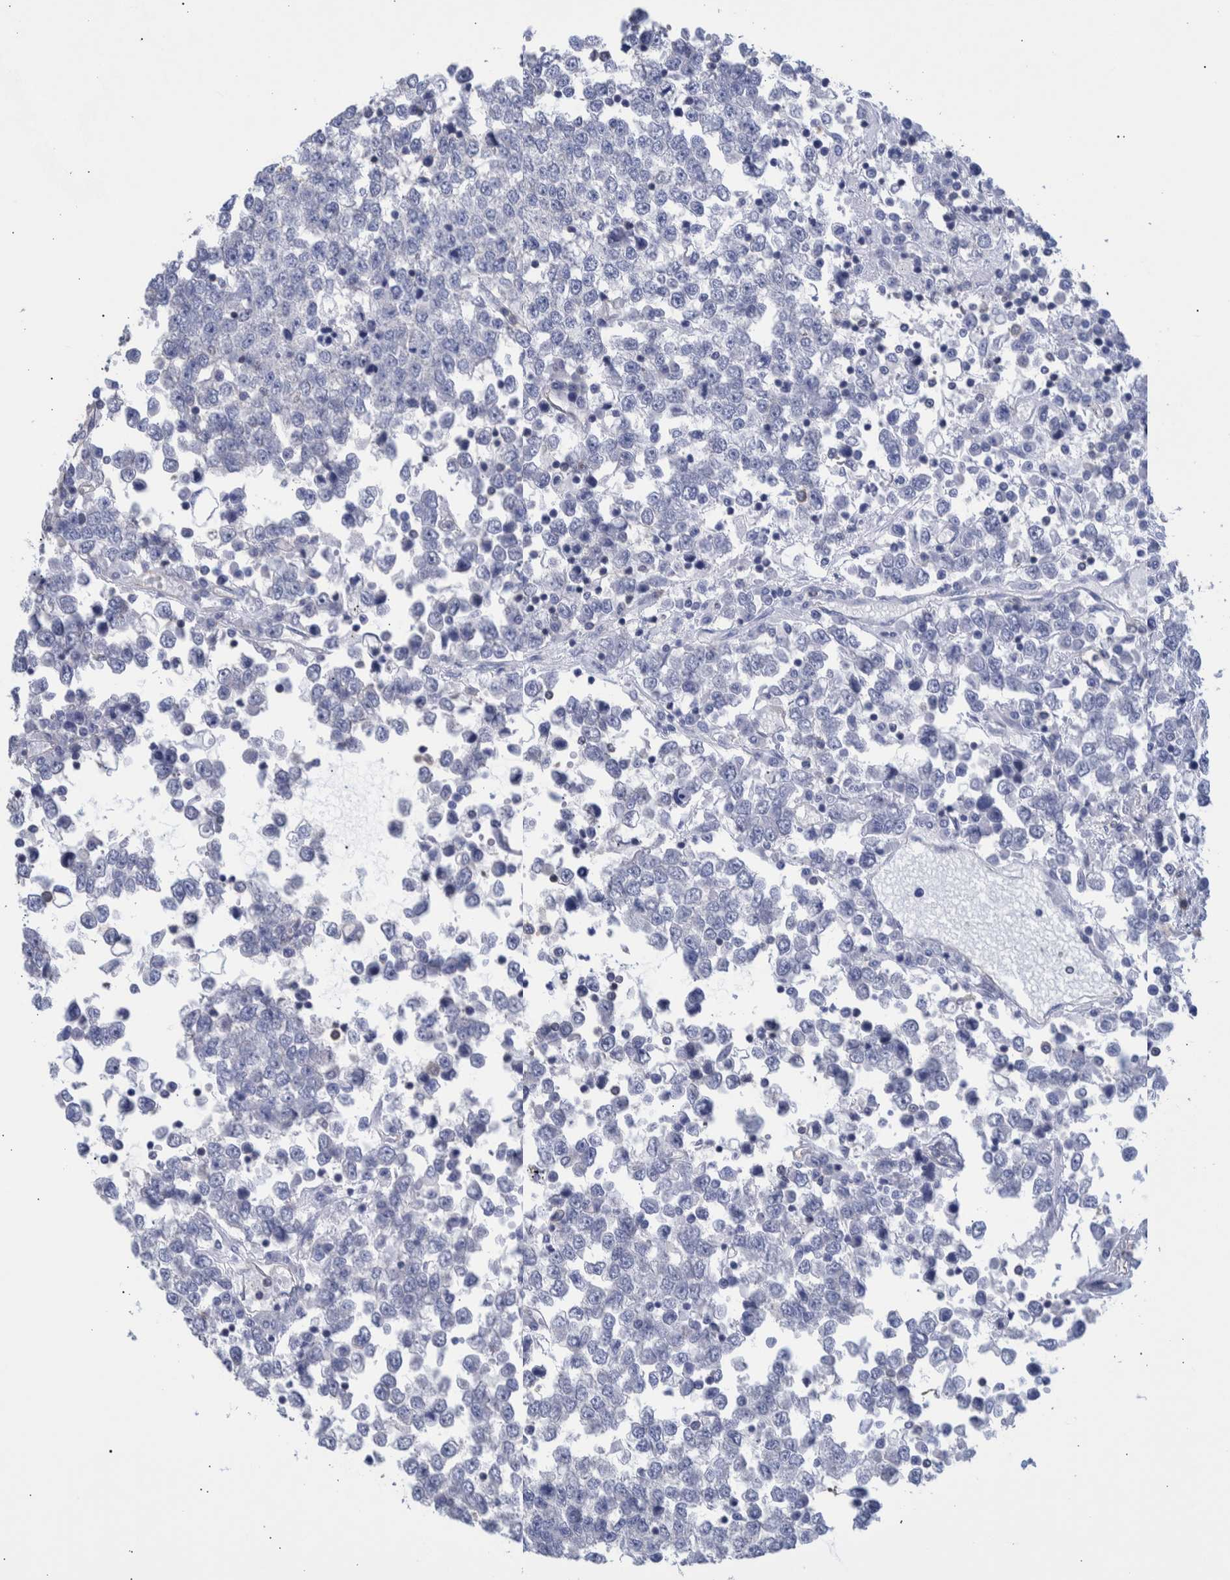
{"staining": {"intensity": "negative", "quantity": "none", "location": "none"}, "tissue": "testis cancer", "cell_type": "Tumor cells", "image_type": "cancer", "snomed": [{"axis": "morphology", "description": "Seminoma, NOS"}, {"axis": "topography", "description": "Testis"}], "caption": "This is an immunohistochemistry histopathology image of human testis cancer. There is no staining in tumor cells.", "gene": "PPP3CC", "patient": {"sex": "male", "age": 65}}